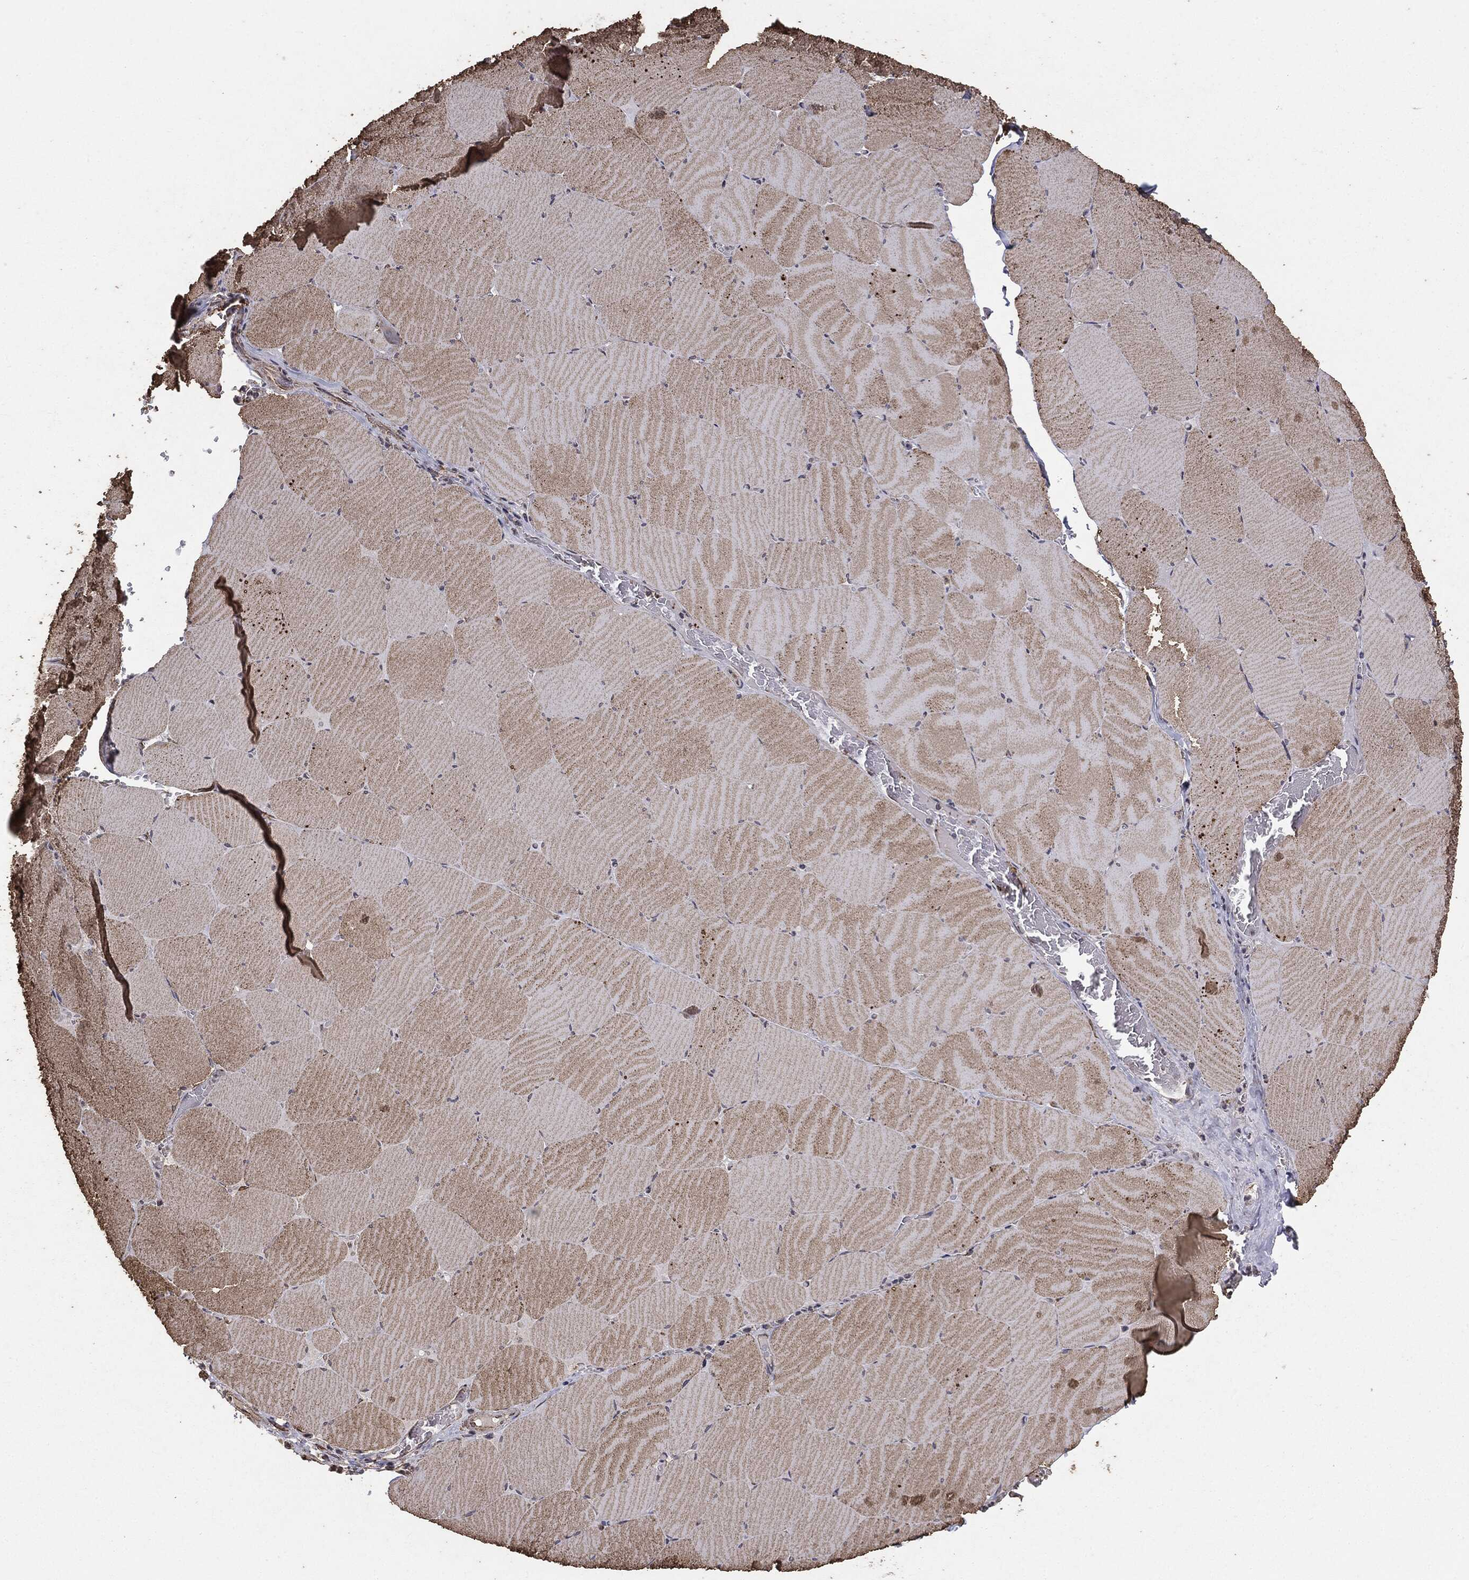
{"staining": {"intensity": "moderate", "quantity": ">75%", "location": "cytoplasmic/membranous"}, "tissue": "skeletal muscle", "cell_type": "Myocytes", "image_type": "normal", "snomed": [{"axis": "morphology", "description": "Normal tissue, NOS"}, {"axis": "morphology", "description": "Malignant melanoma, Metastatic site"}, {"axis": "topography", "description": "Skeletal muscle"}], "caption": "Protein staining shows moderate cytoplasmic/membranous staining in approximately >75% of myocytes in unremarkable skeletal muscle.", "gene": "MTOR", "patient": {"sex": "male", "age": 50}}